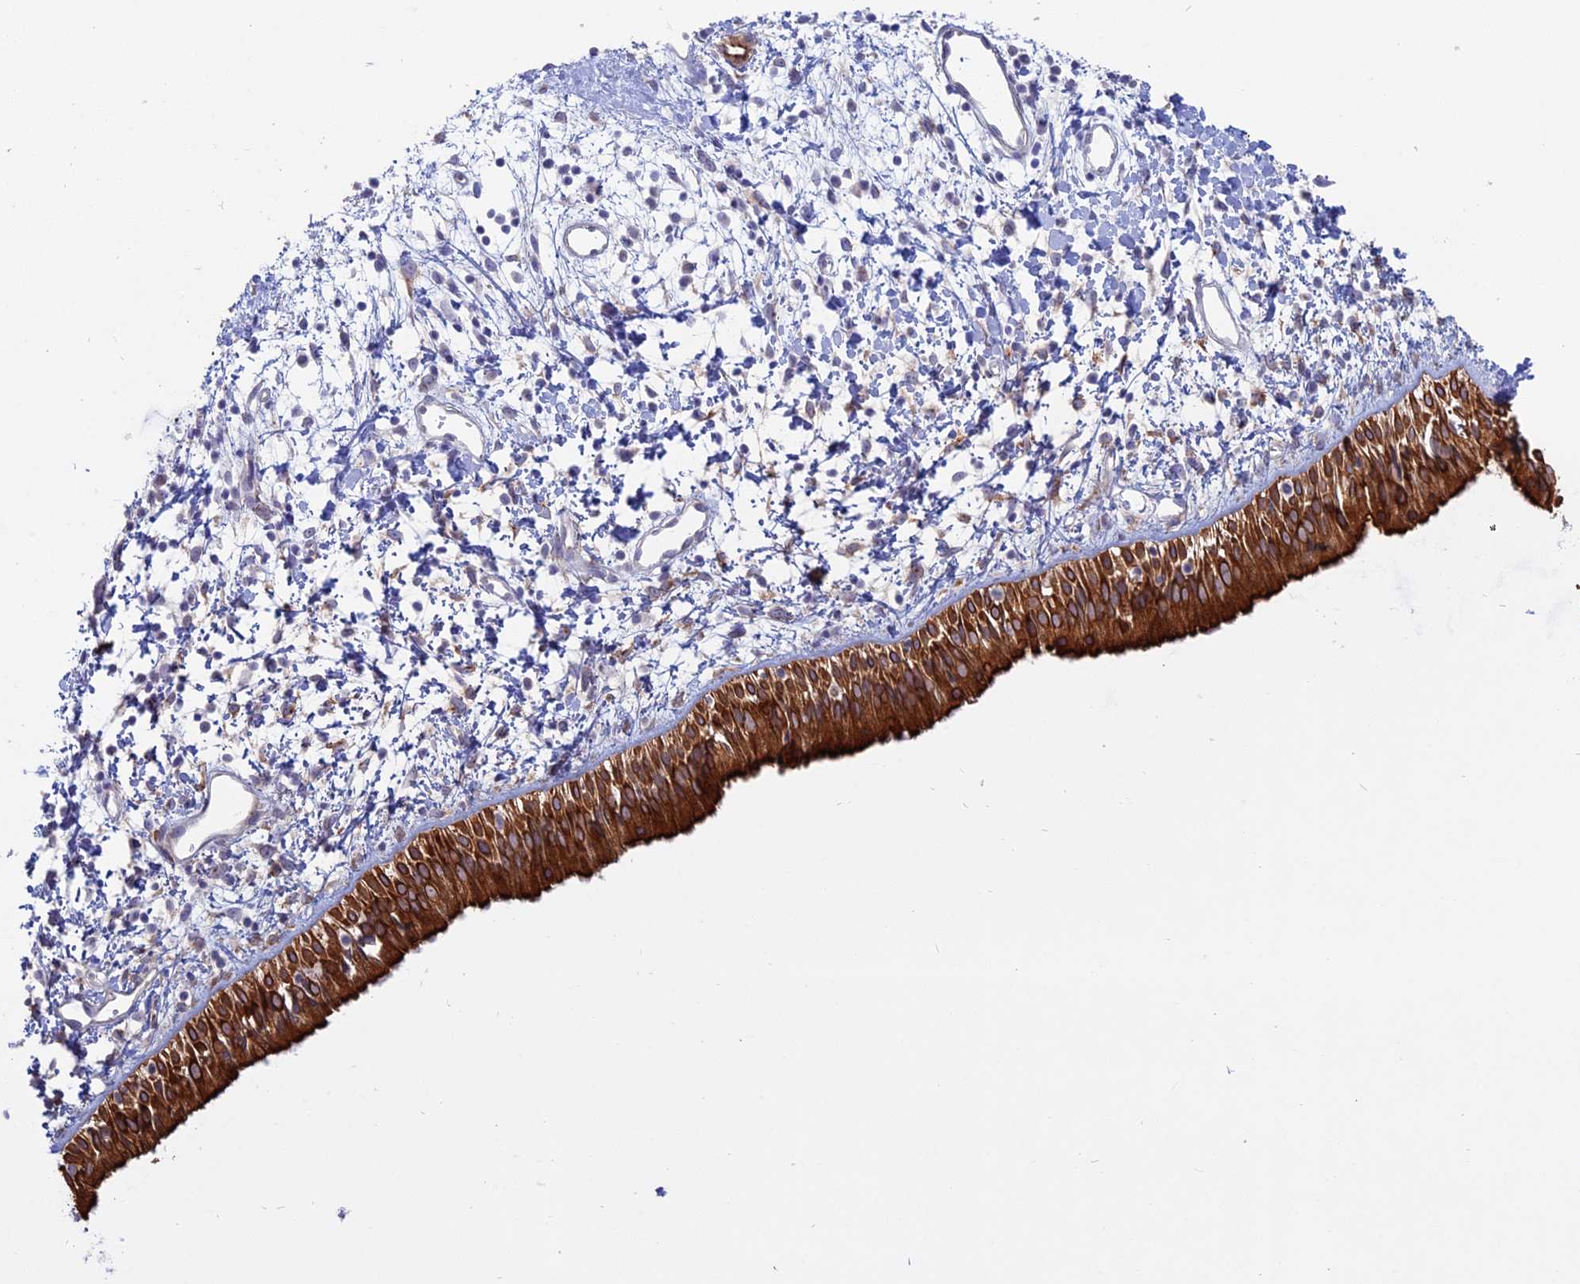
{"staining": {"intensity": "strong", "quantity": ">75%", "location": "cytoplasmic/membranous"}, "tissue": "nasopharynx", "cell_type": "Respiratory epithelial cells", "image_type": "normal", "snomed": [{"axis": "morphology", "description": "Normal tissue, NOS"}, {"axis": "topography", "description": "Nasopharynx"}], "caption": "Immunohistochemistry (IHC) micrograph of unremarkable nasopharynx stained for a protein (brown), which displays high levels of strong cytoplasmic/membranous positivity in about >75% of respiratory epithelial cells.", "gene": "MYO5B", "patient": {"sex": "male", "age": 22}}